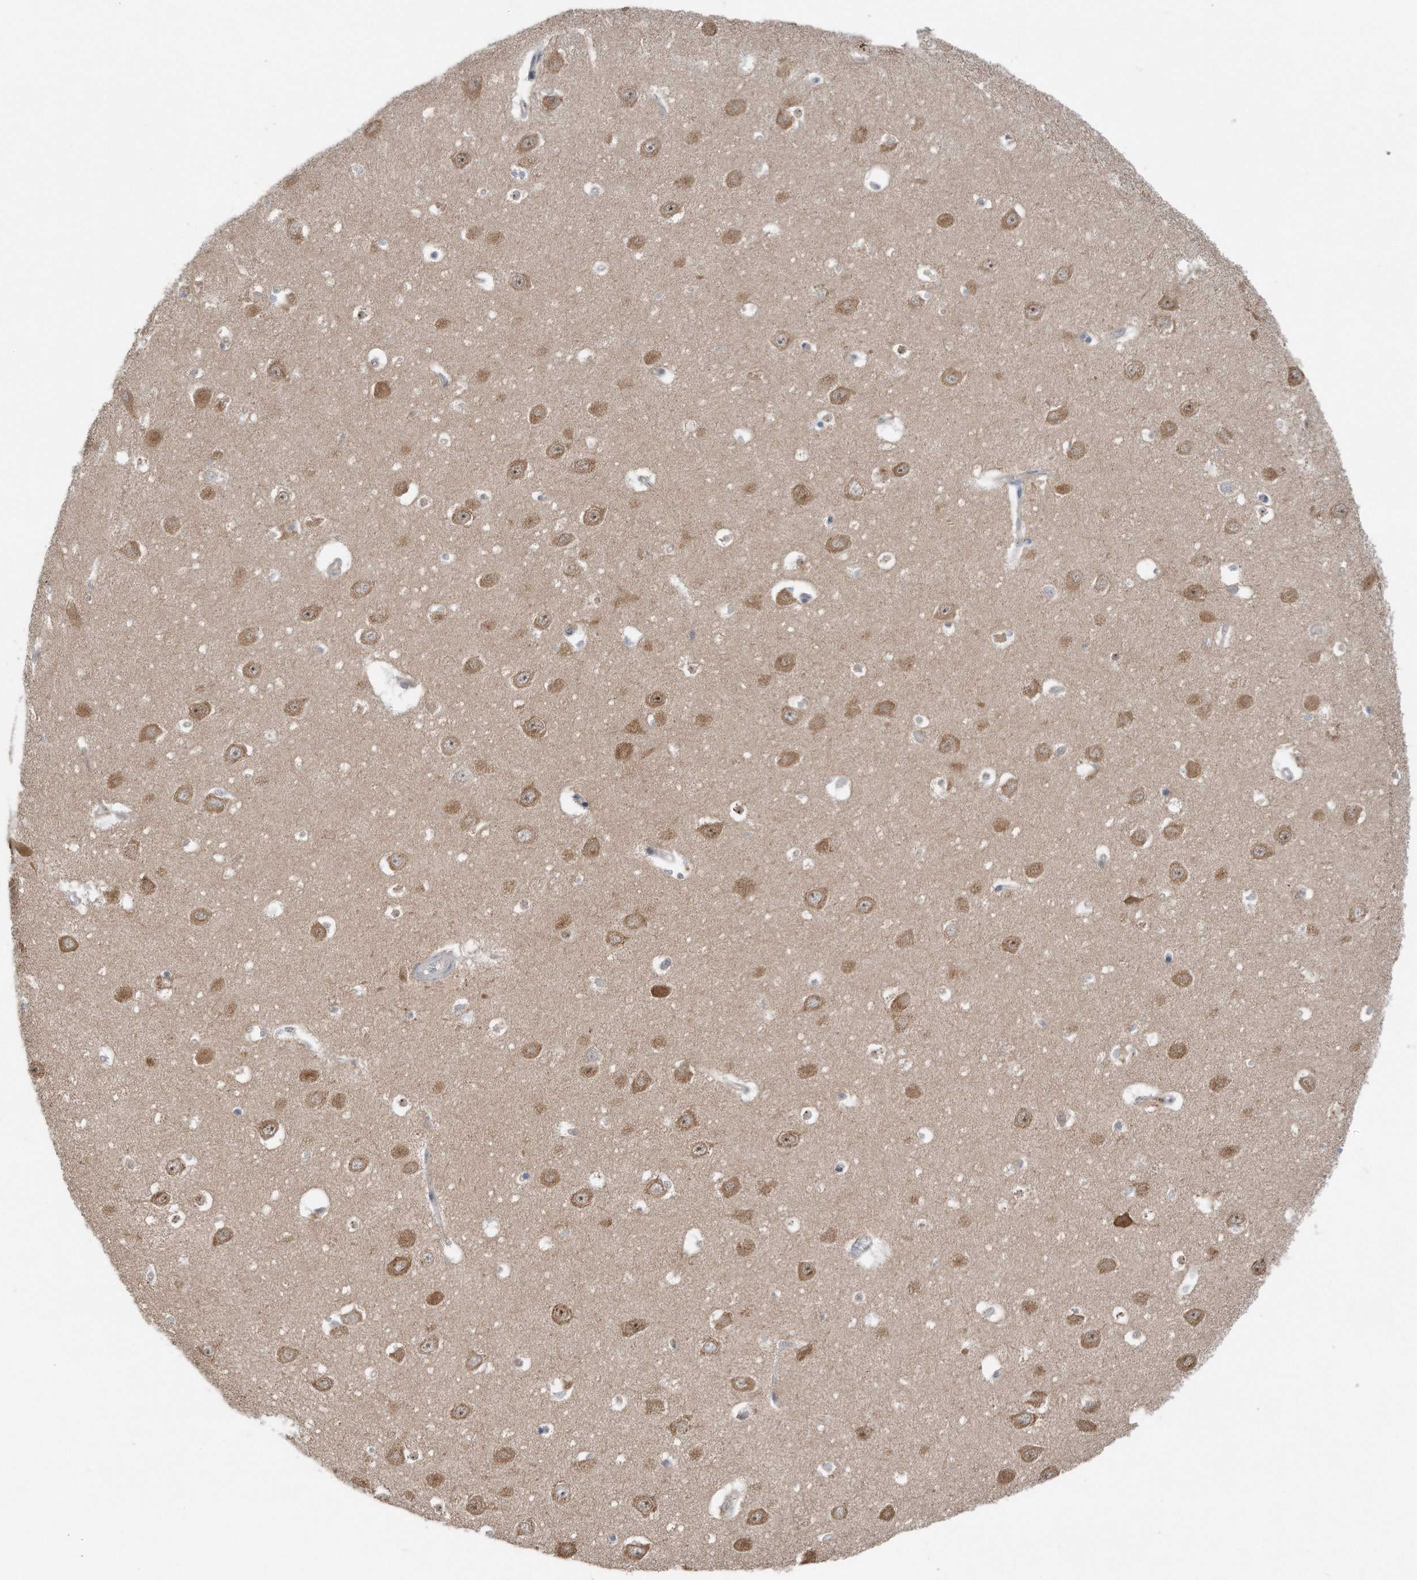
{"staining": {"intensity": "negative", "quantity": "none", "location": "none"}, "tissue": "hippocampus", "cell_type": "Glial cells", "image_type": "normal", "snomed": [{"axis": "morphology", "description": "Normal tissue, NOS"}, {"axis": "topography", "description": "Hippocampus"}], "caption": "Glial cells are negative for brown protein staining in unremarkable hippocampus. (Brightfield microscopy of DAB IHC at high magnification).", "gene": "YRDC", "patient": {"sex": "female", "age": 64}}